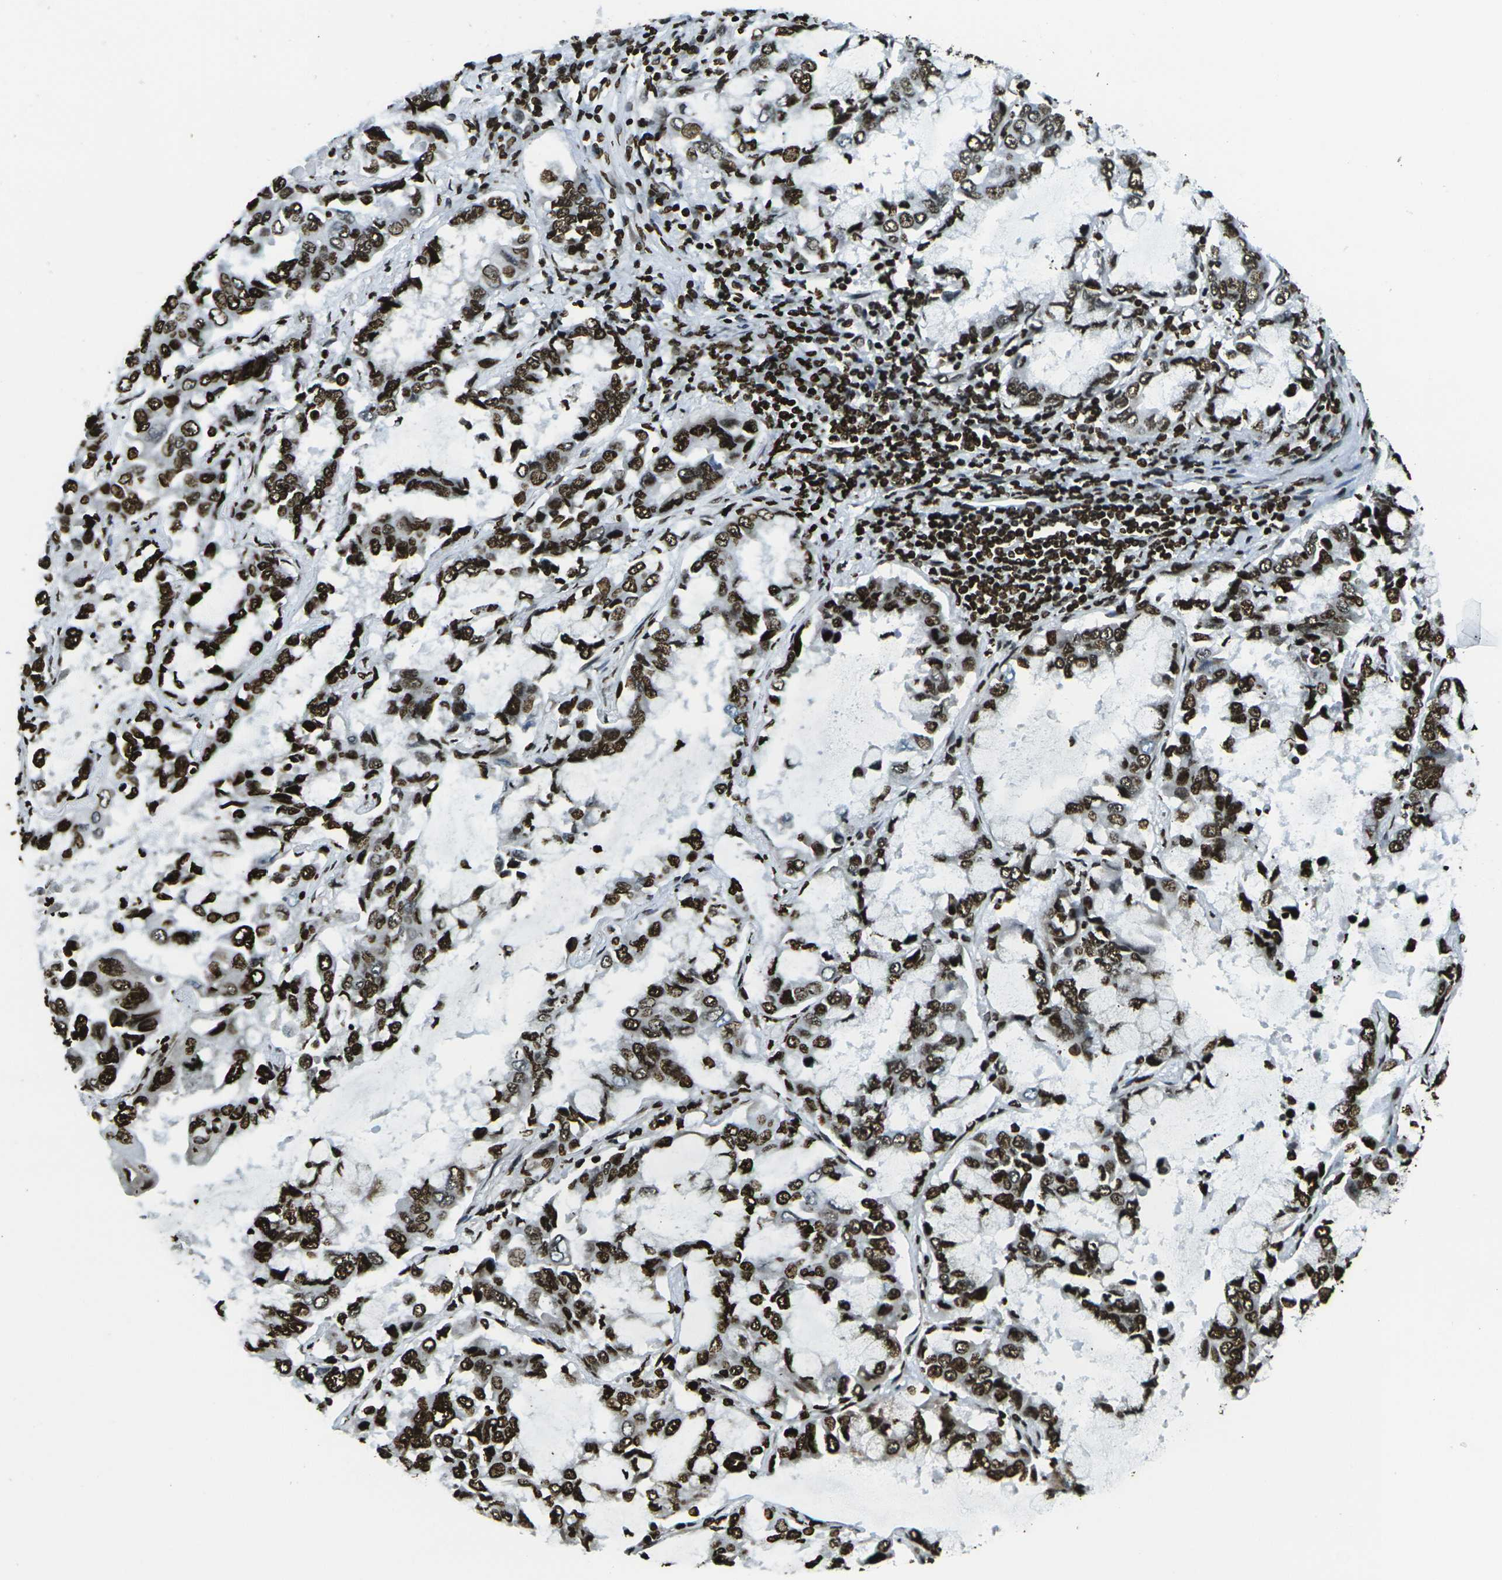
{"staining": {"intensity": "strong", "quantity": ">75%", "location": "nuclear"}, "tissue": "lung cancer", "cell_type": "Tumor cells", "image_type": "cancer", "snomed": [{"axis": "morphology", "description": "Adenocarcinoma, NOS"}, {"axis": "topography", "description": "Lung"}], "caption": "A photomicrograph of human lung cancer (adenocarcinoma) stained for a protein exhibits strong nuclear brown staining in tumor cells.", "gene": "H1-2", "patient": {"sex": "male", "age": 64}}